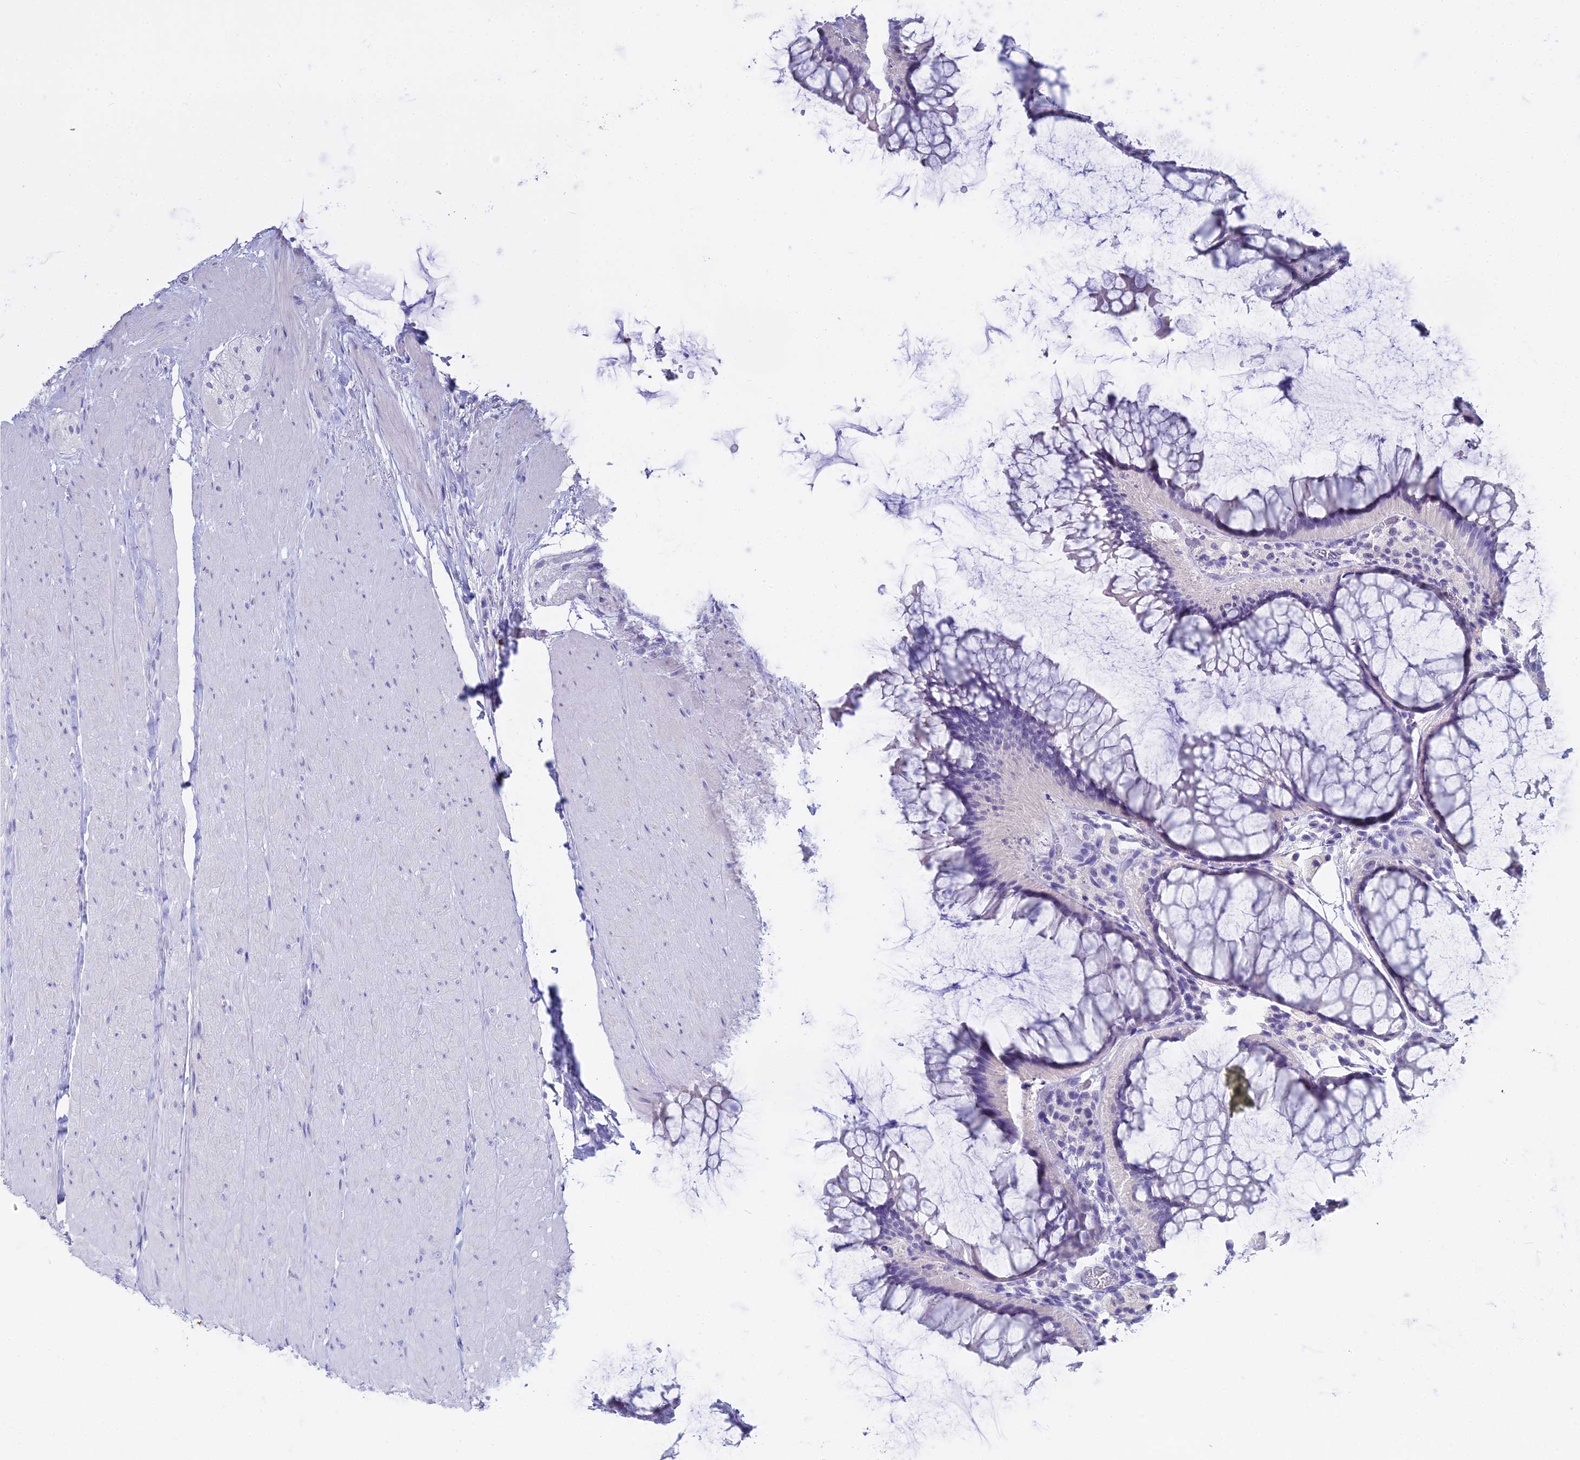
{"staining": {"intensity": "negative", "quantity": "none", "location": "none"}, "tissue": "colon", "cell_type": "Endothelial cells", "image_type": "normal", "snomed": [{"axis": "morphology", "description": "Normal tissue, NOS"}, {"axis": "topography", "description": "Colon"}], "caption": "DAB immunohistochemical staining of unremarkable colon reveals no significant staining in endothelial cells.", "gene": "S100A7", "patient": {"sex": "female", "age": 82}}